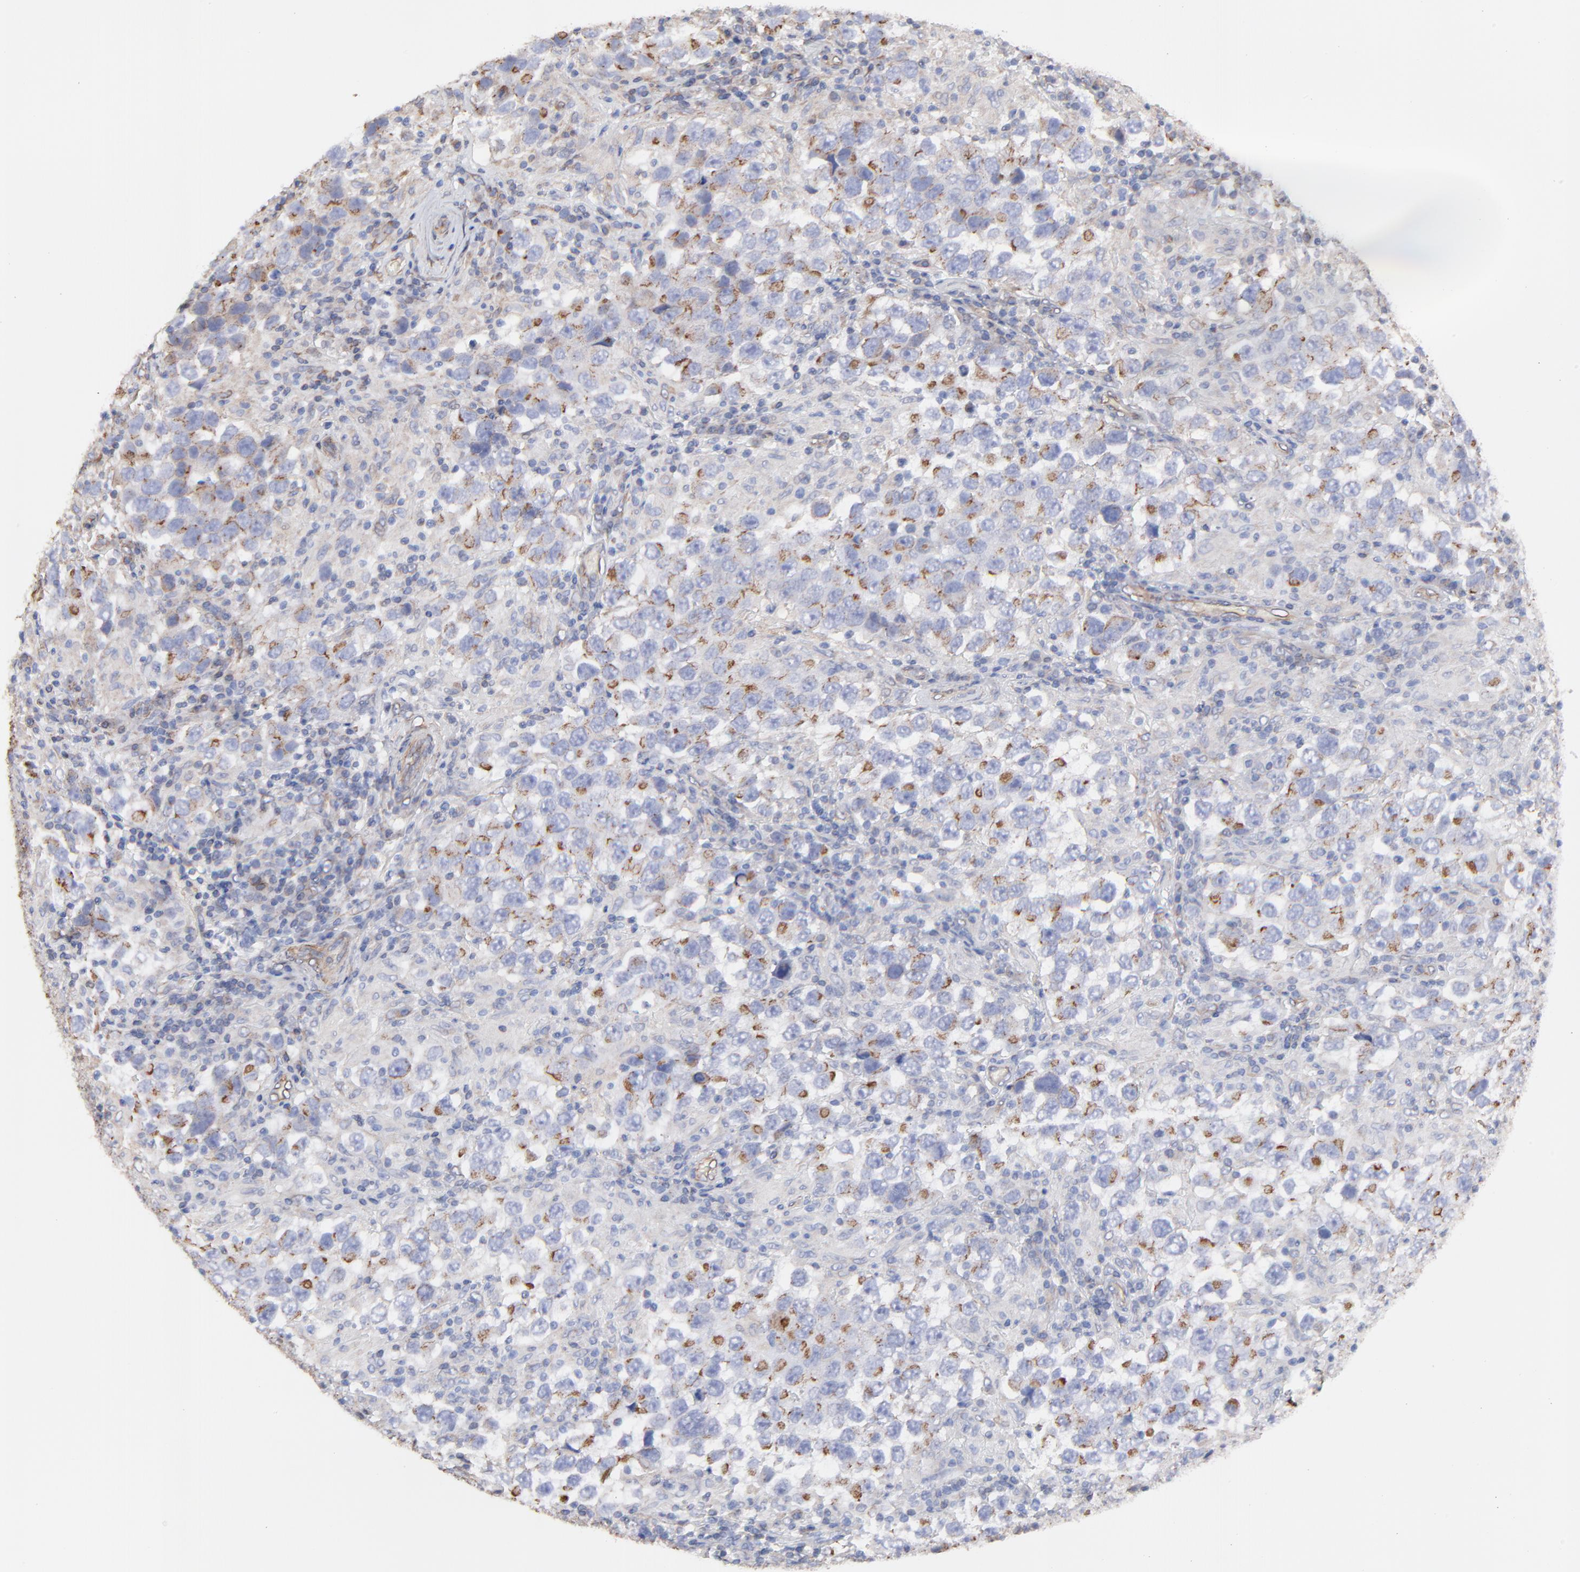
{"staining": {"intensity": "weak", "quantity": "25%-75%", "location": "cytoplasmic/membranous"}, "tissue": "testis cancer", "cell_type": "Tumor cells", "image_type": "cancer", "snomed": [{"axis": "morphology", "description": "Carcinoma, Embryonal, NOS"}, {"axis": "topography", "description": "Testis"}], "caption": "The photomicrograph exhibits a brown stain indicating the presence of a protein in the cytoplasmic/membranous of tumor cells in testis cancer.", "gene": "LRCH2", "patient": {"sex": "male", "age": 21}}